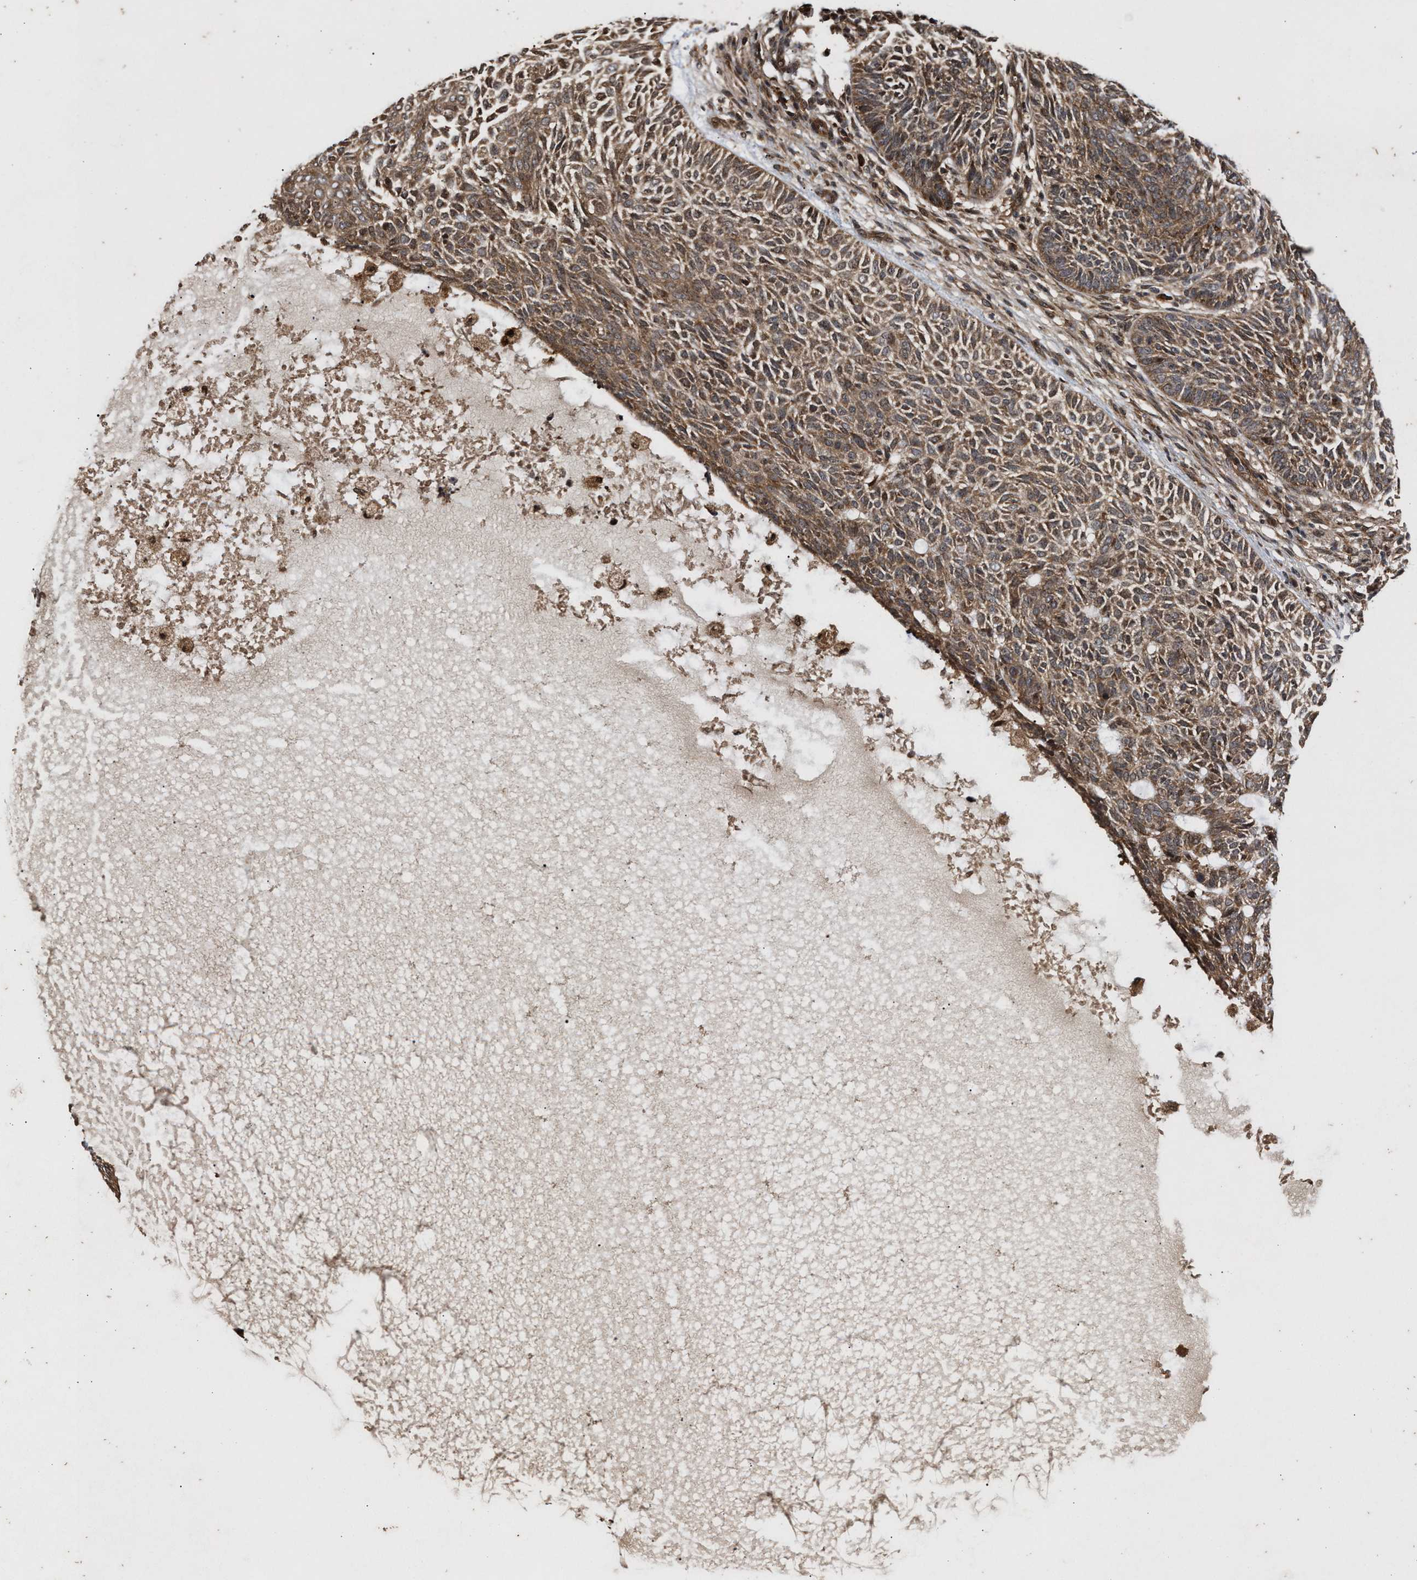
{"staining": {"intensity": "moderate", "quantity": ">75%", "location": "cytoplasmic/membranous"}, "tissue": "skin cancer", "cell_type": "Tumor cells", "image_type": "cancer", "snomed": [{"axis": "morphology", "description": "Basal cell carcinoma"}, {"axis": "topography", "description": "Skin"}], "caption": "An image of basal cell carcinoma (skin) stained for a protein demonstrates moderate cytoplasmic/membranous brown staining in tumor cells.", "gene": "CFLAR", "patient": {"sex": "male", "age": 87}}